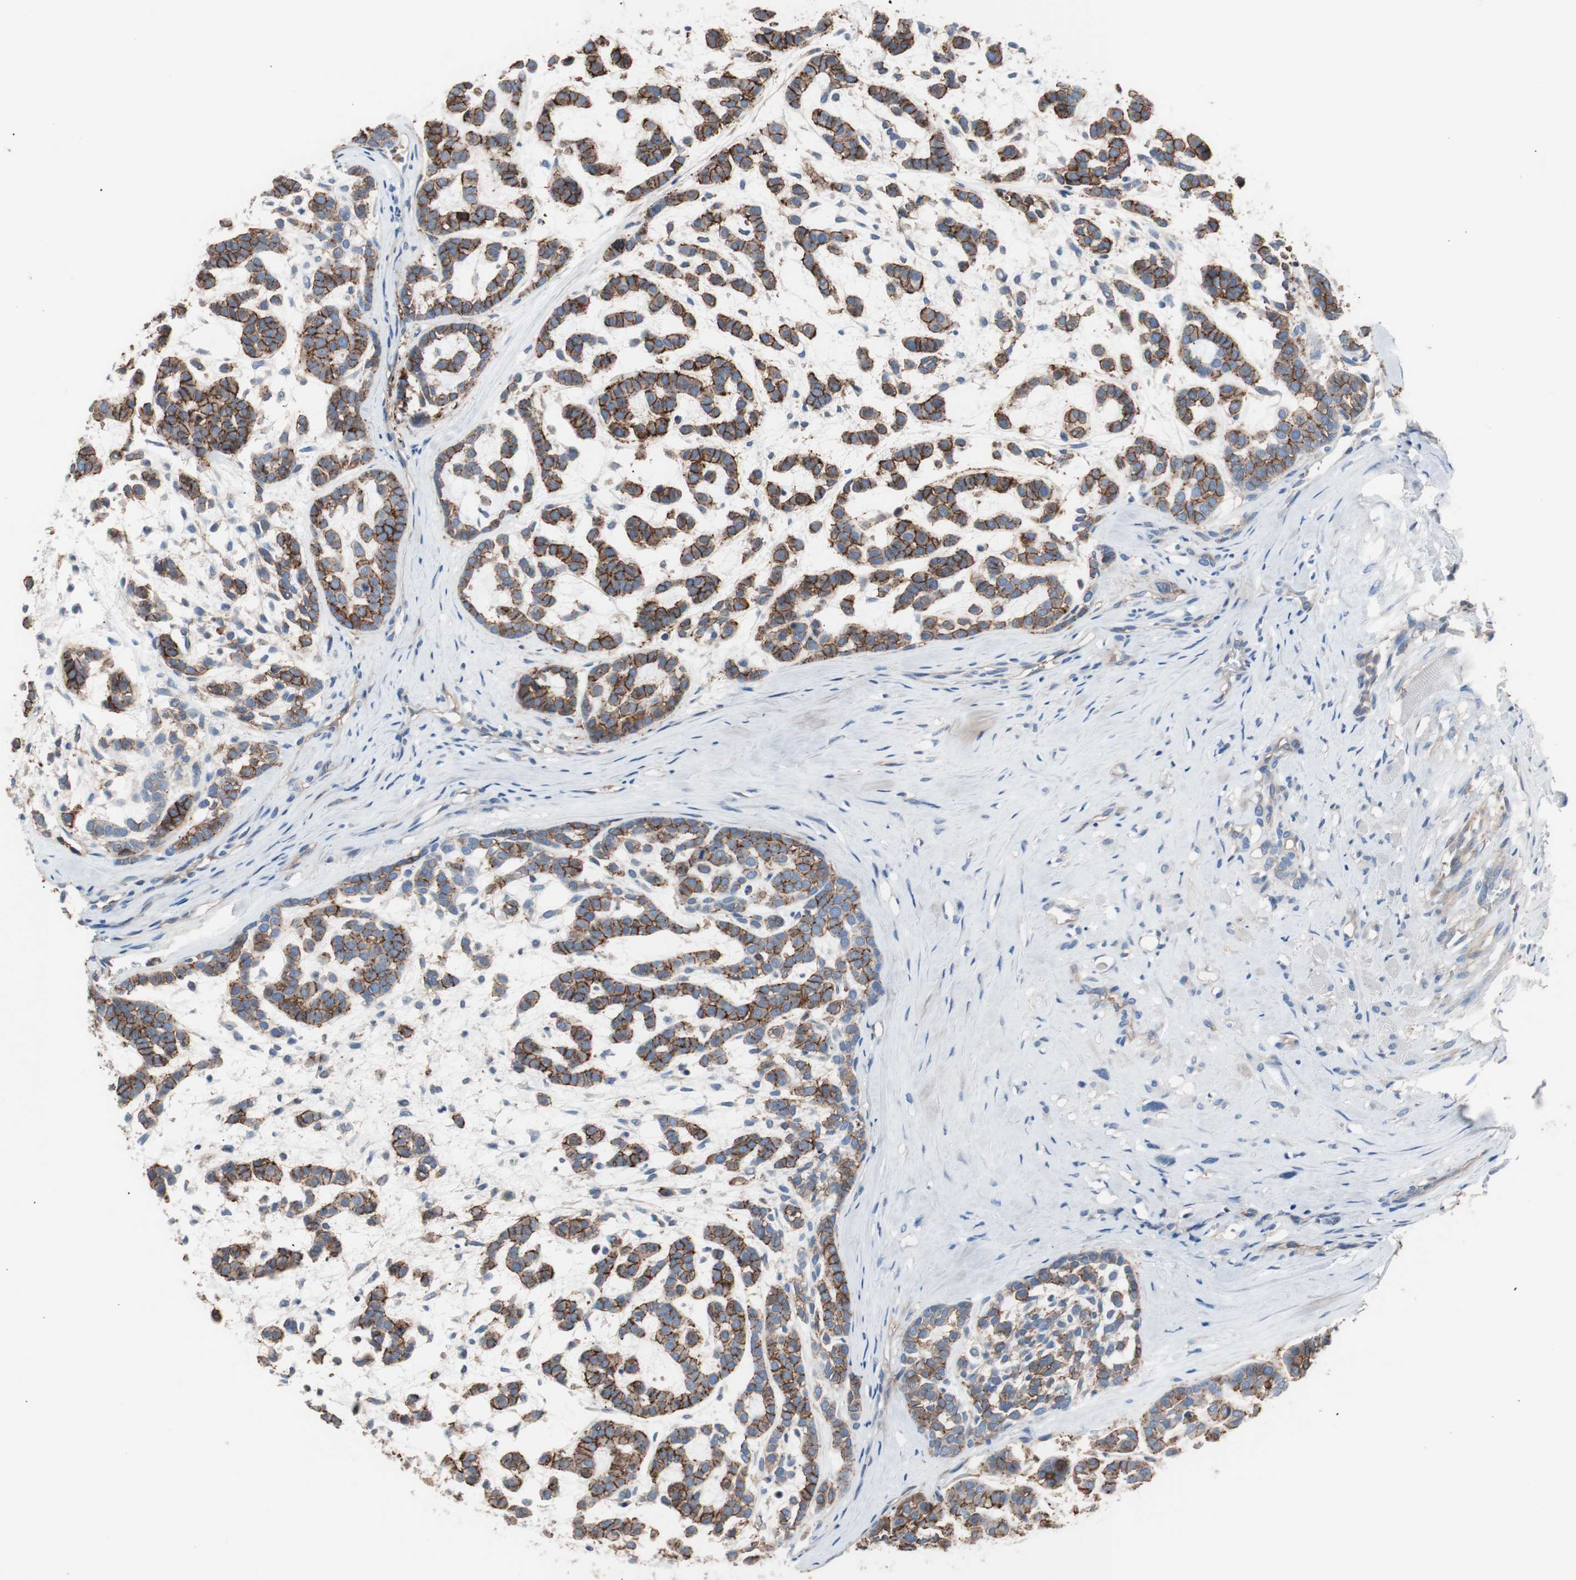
{"staining": {"intensity": "strong", "quantity": ">75%", "location": "cytoplasmic/membranous"}, "tissue": "head and neck cancer", "cell_type": "Tumor cells", "image_type": "cancer", "snomed": [{"axis": "morphology", "description": "Adenocarcinoma, NOS"}, {"axis": "morphology", "description": "Adenoma, NOS"}, {"axis": "topography", "description": "Head-Neck"}], "caption": "A histopathology image showing strong cytoplasmic/membranous positivity in about >75% of tumor cells in head and neck cancer, as visualized by brown immunohistochemical staining.", "gene": "CD81", "patient": {"sex": "female", "age": 55}}